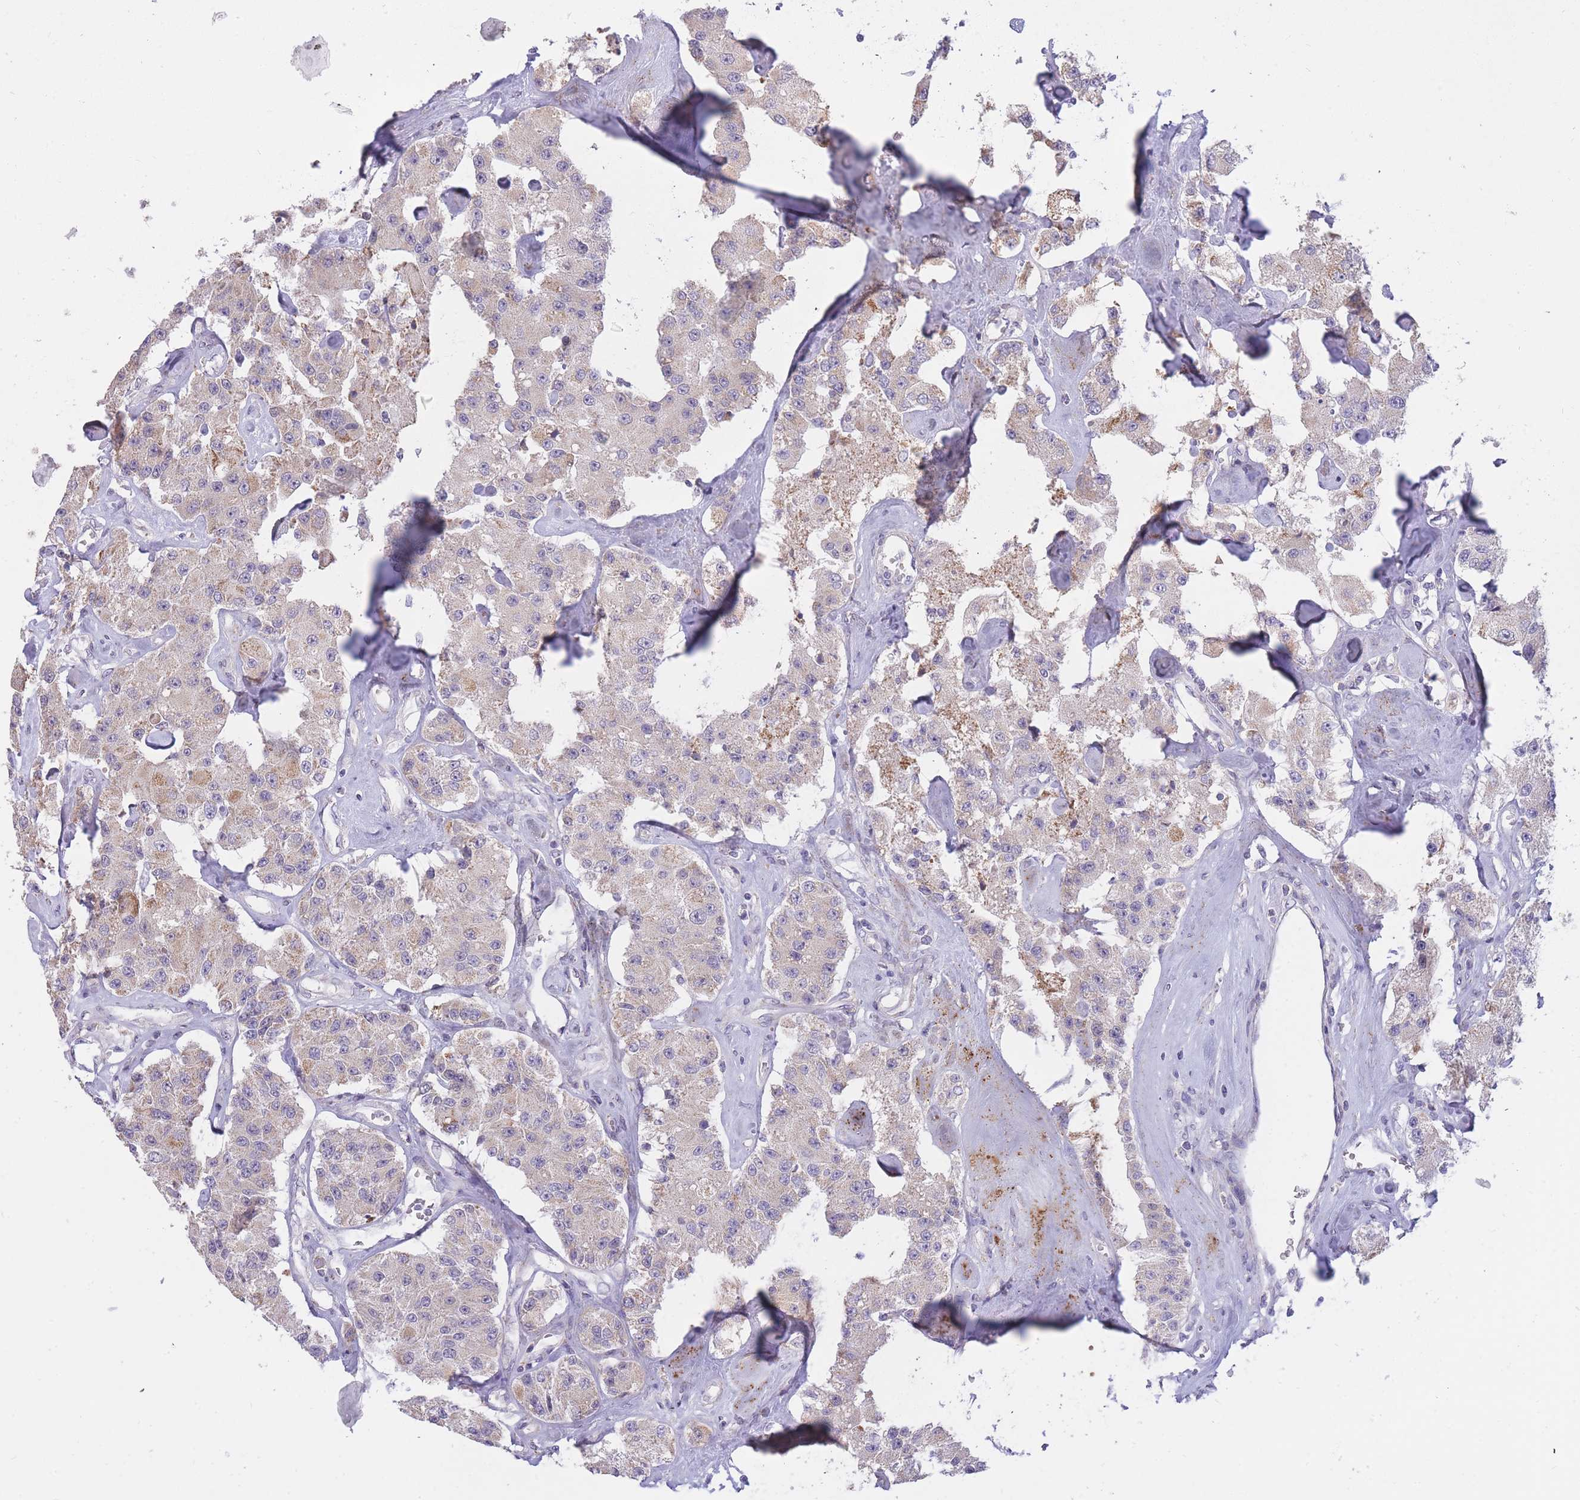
{"staining": {"intensity": "negative", "quantity": "none", "location": "none"}, "tissue": "carcinoid", "cell_type": "Tumor cells", "image_type": "cancer", "snomed": [{"axis": "morphology", "description": "Carcinoid, malignant, NOS"}, {"axis": "topography", "description": "Pancreas"}], "caption": "Tumor cells are negative for protein expression in human carcinoid.", "gene": "GOLGA6L25", "patient": {"sex": "male", "age": 41}}